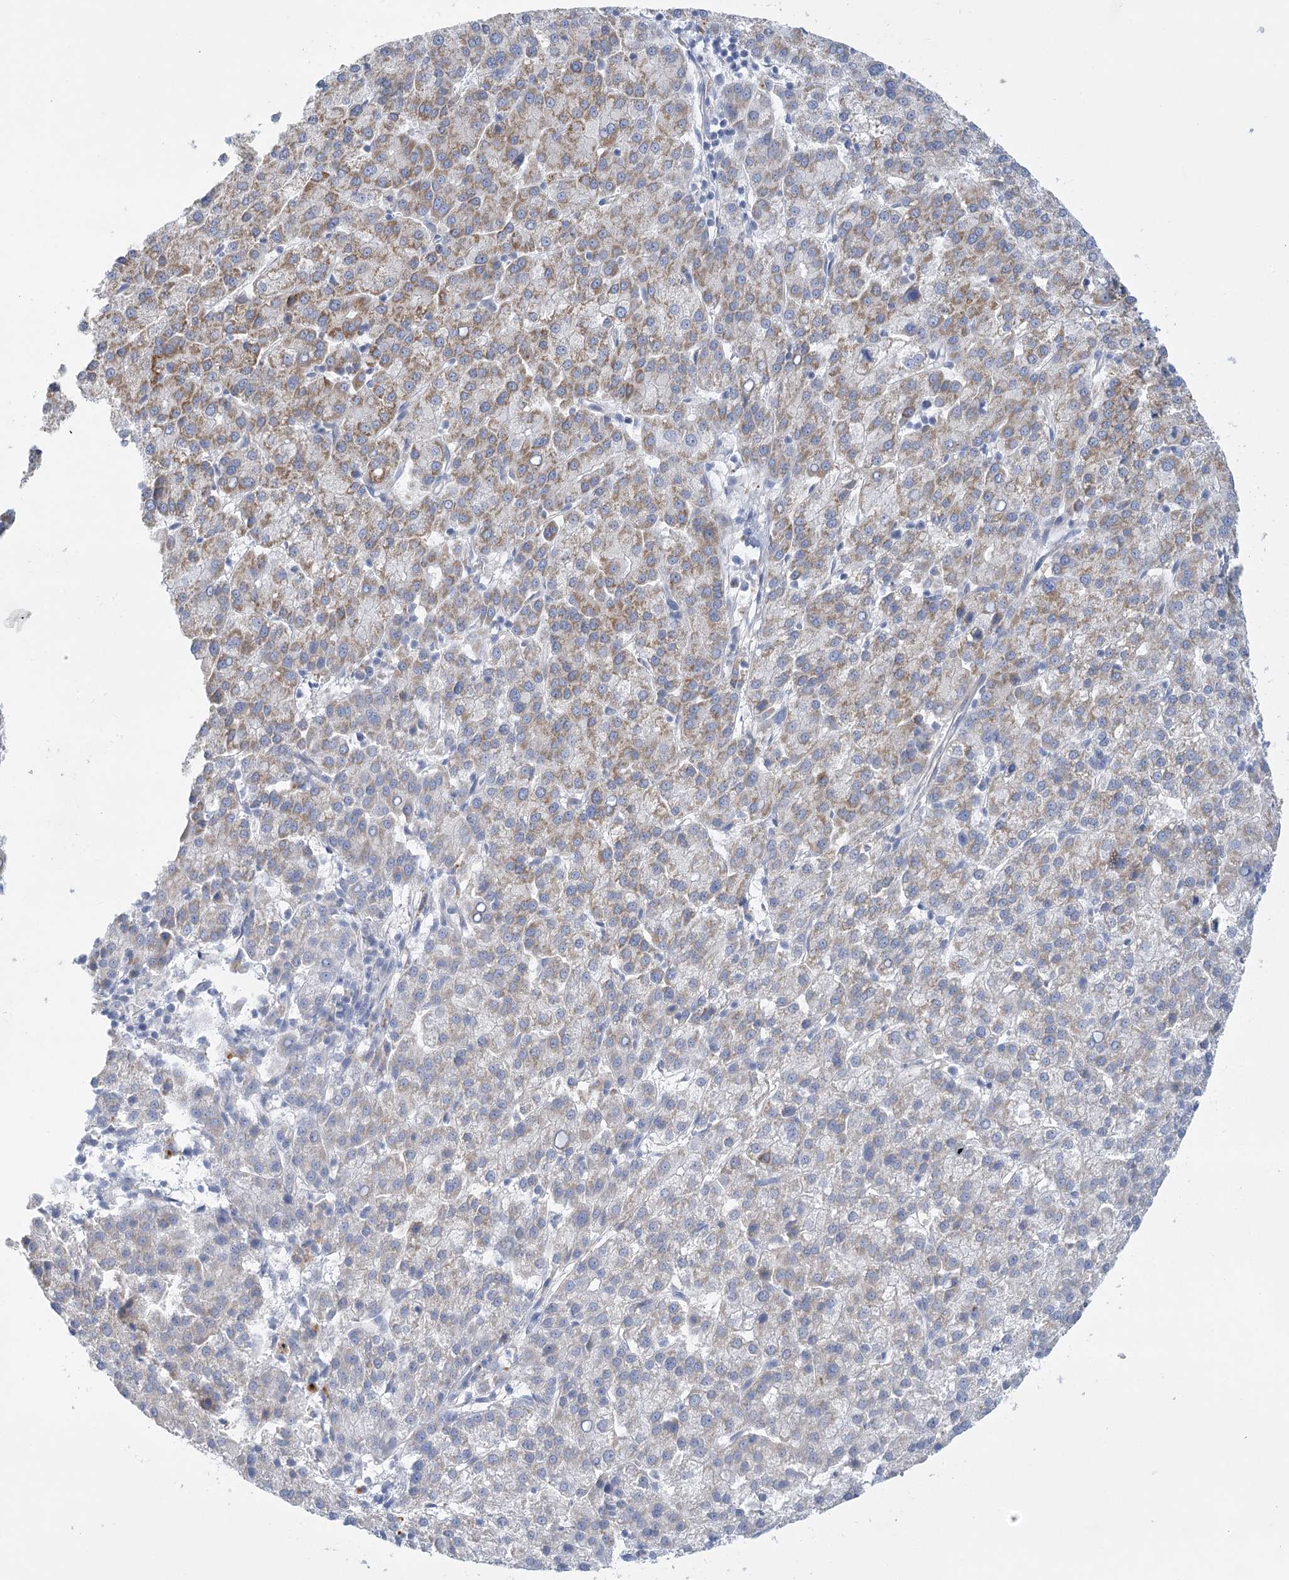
{"staining": {"intensity": "moderate", "quantity": "25%-75%", "location": "cytoplasmic/membranous"}, "tissue": "liver cancer", "cell_type": "Tumor cells", "image_type": "cancer", "snomed": [{"axis": "morphology", "description": "Carcinoma, Hepatocellular, NOS"}, {"axis": "topography", "description": "Liver"}], "caption": "Approximately 25%-75% of tumor cells in liver cancer (hepatocellular carcinoma) show moderate cytoplasmic/membranous protein staining as visualized by brown immunohistochemical staining.", "gene": "DHTKD1", "patient": {"sex": "female", "age": 58}}